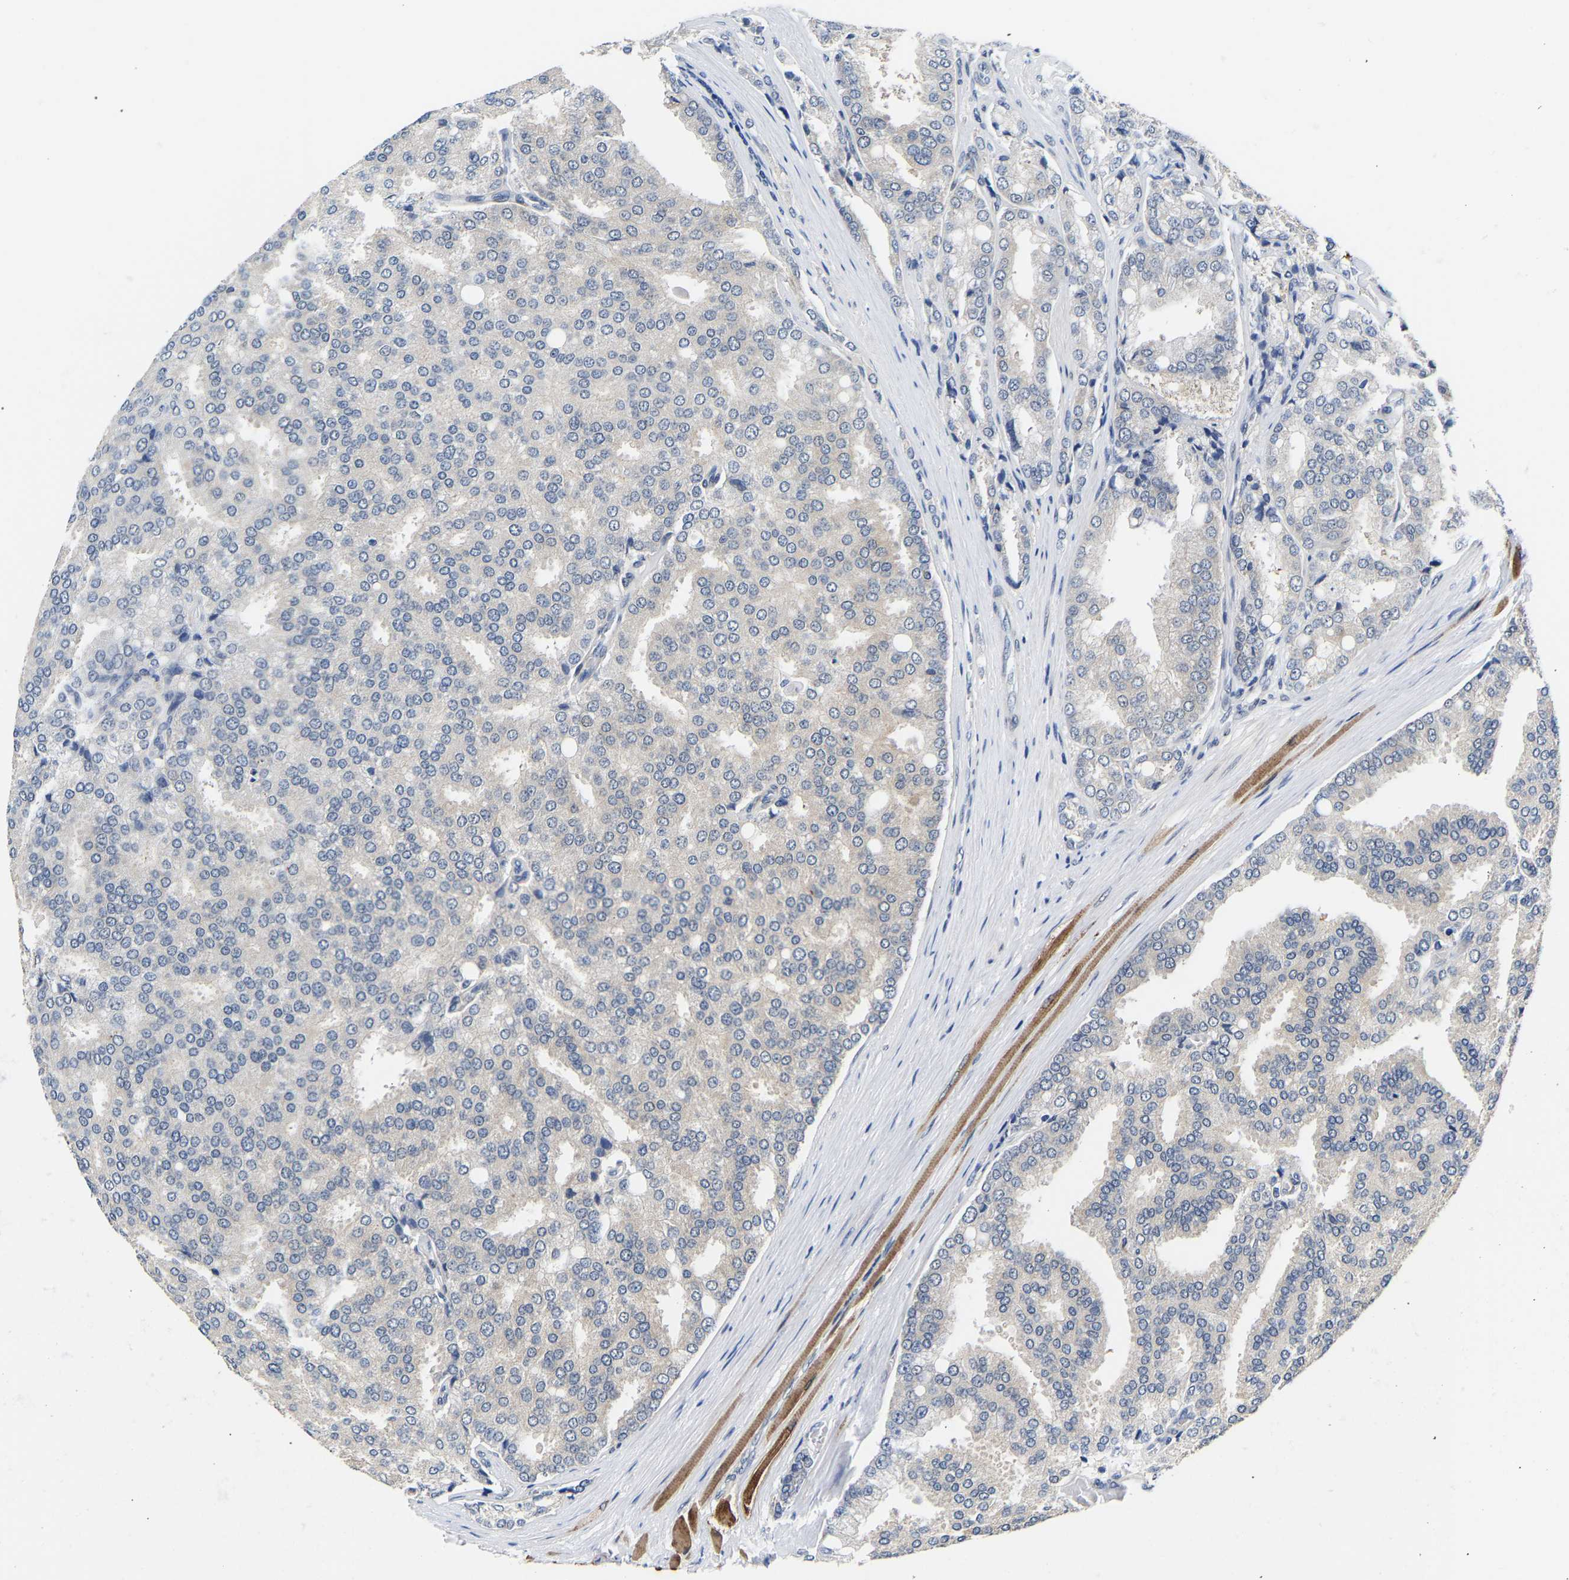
{"staining": {"intensity": "negative", "quantity": "none", "location": "none"}, "tissue": "prostate cancer", "cell_type": "Tumor cells", "image_type": "cancer", "snomed": [{"axis": "morphology", "description": "Adenocarcinoma, High grade"}, {"axis": "topography", "description": "Prostate"}], "caption": "Immunohistochemistry of human prostate adenocarcinoma (high-grade) demonstrates no staining in tumor cells.", "gene": "METTL16", "patient": {"sex": "male", "age": 50}}